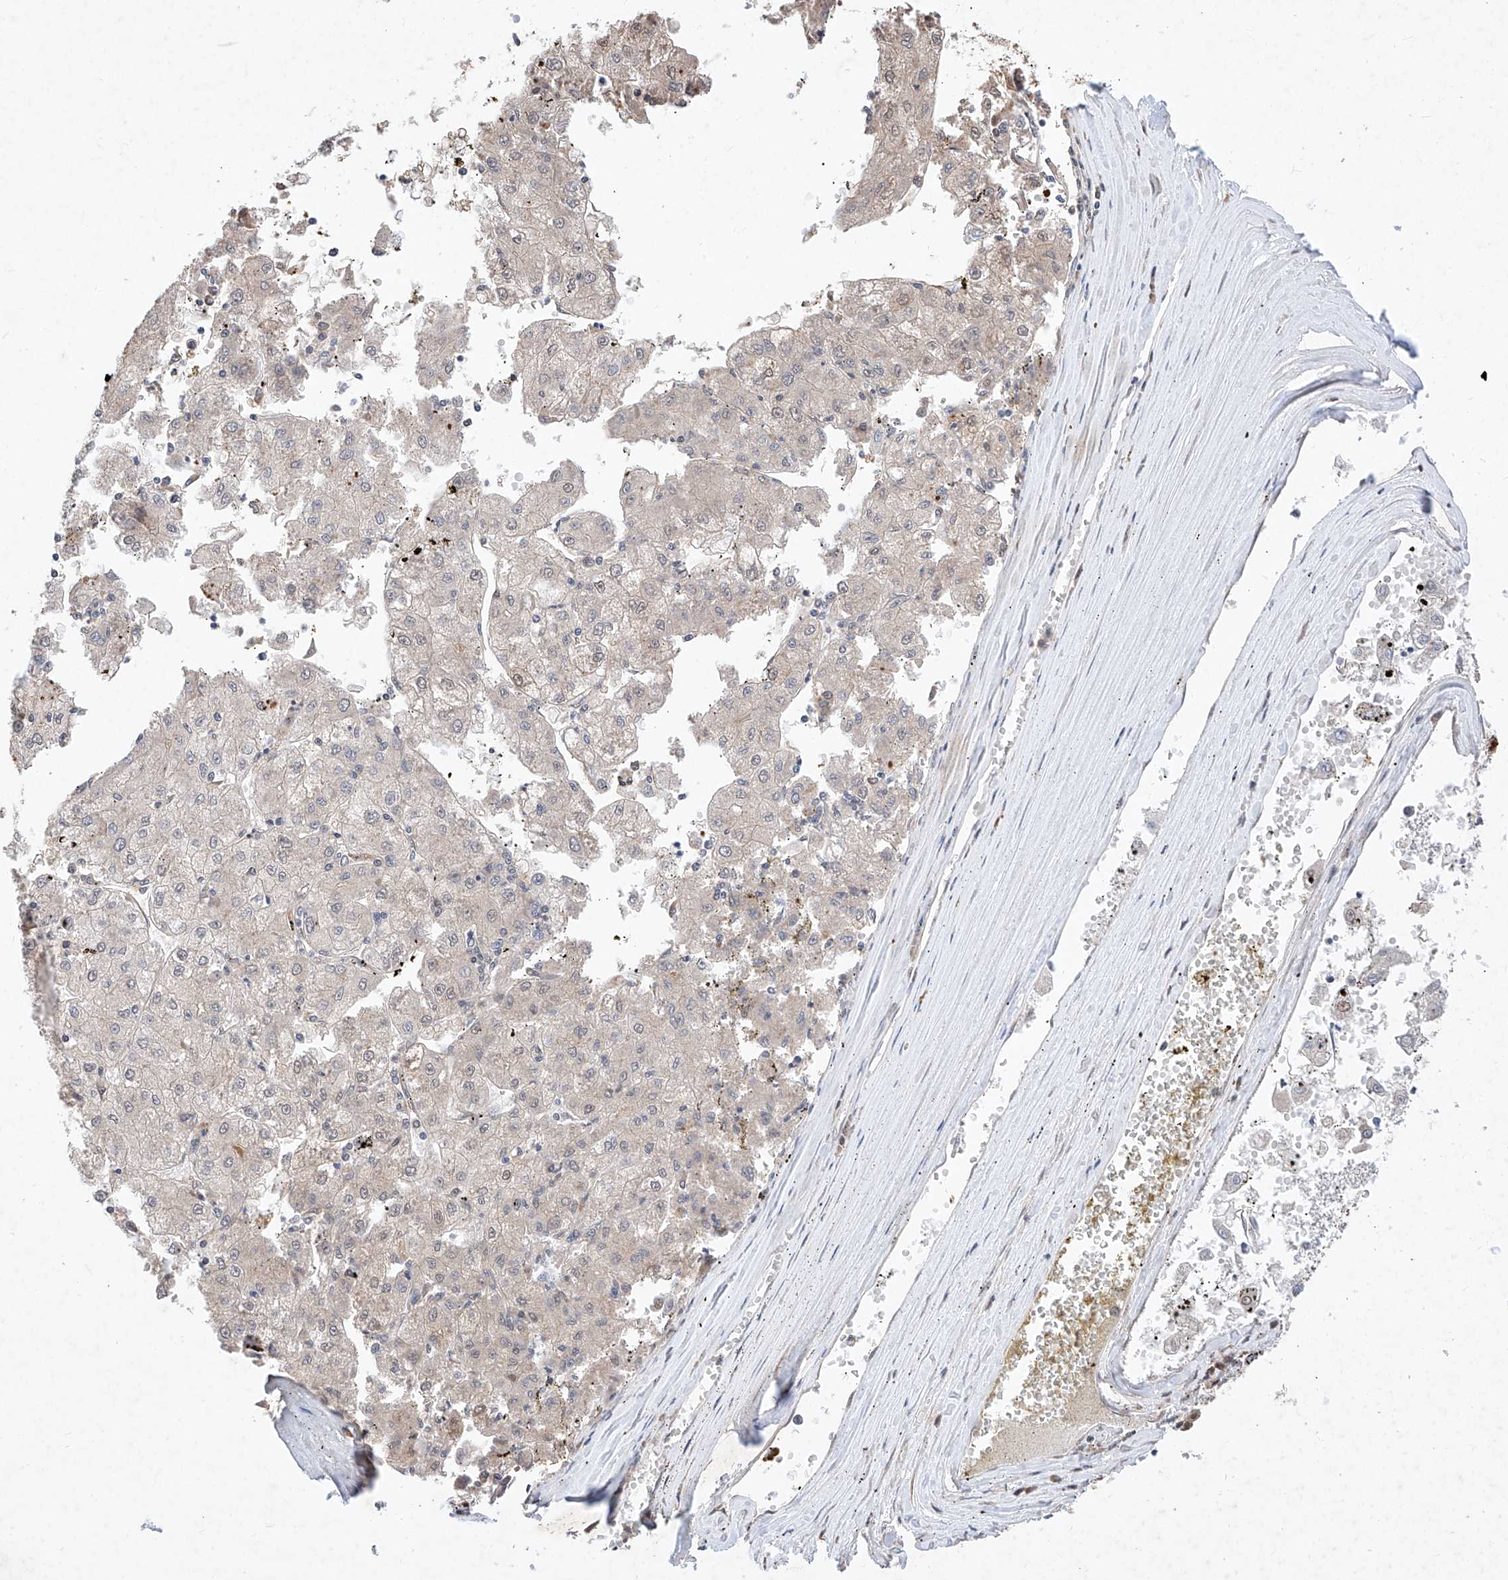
{"staining": {"intensity": "negative", "quantity": "none", "location": "none"}, "tissue": "liver cancer", "cell_type": "Tumor cells", "image_type": "cancer", "snomed": [{"axis": "morphology", "description": "Carcinoma, Hepatocellular, NOS"}, {"axis": "topography", "description": "Liver"}], "caption": "Immunohistochemistry (IHC) photomicrograph of human liver cancer stained for a protein (brown), which exhibits no expression in tumor cells. (IHC, brightfield microscopy, high magnification).", "gene": "ZSCAN4", "patient": {"sex": "male", "age": 72}}